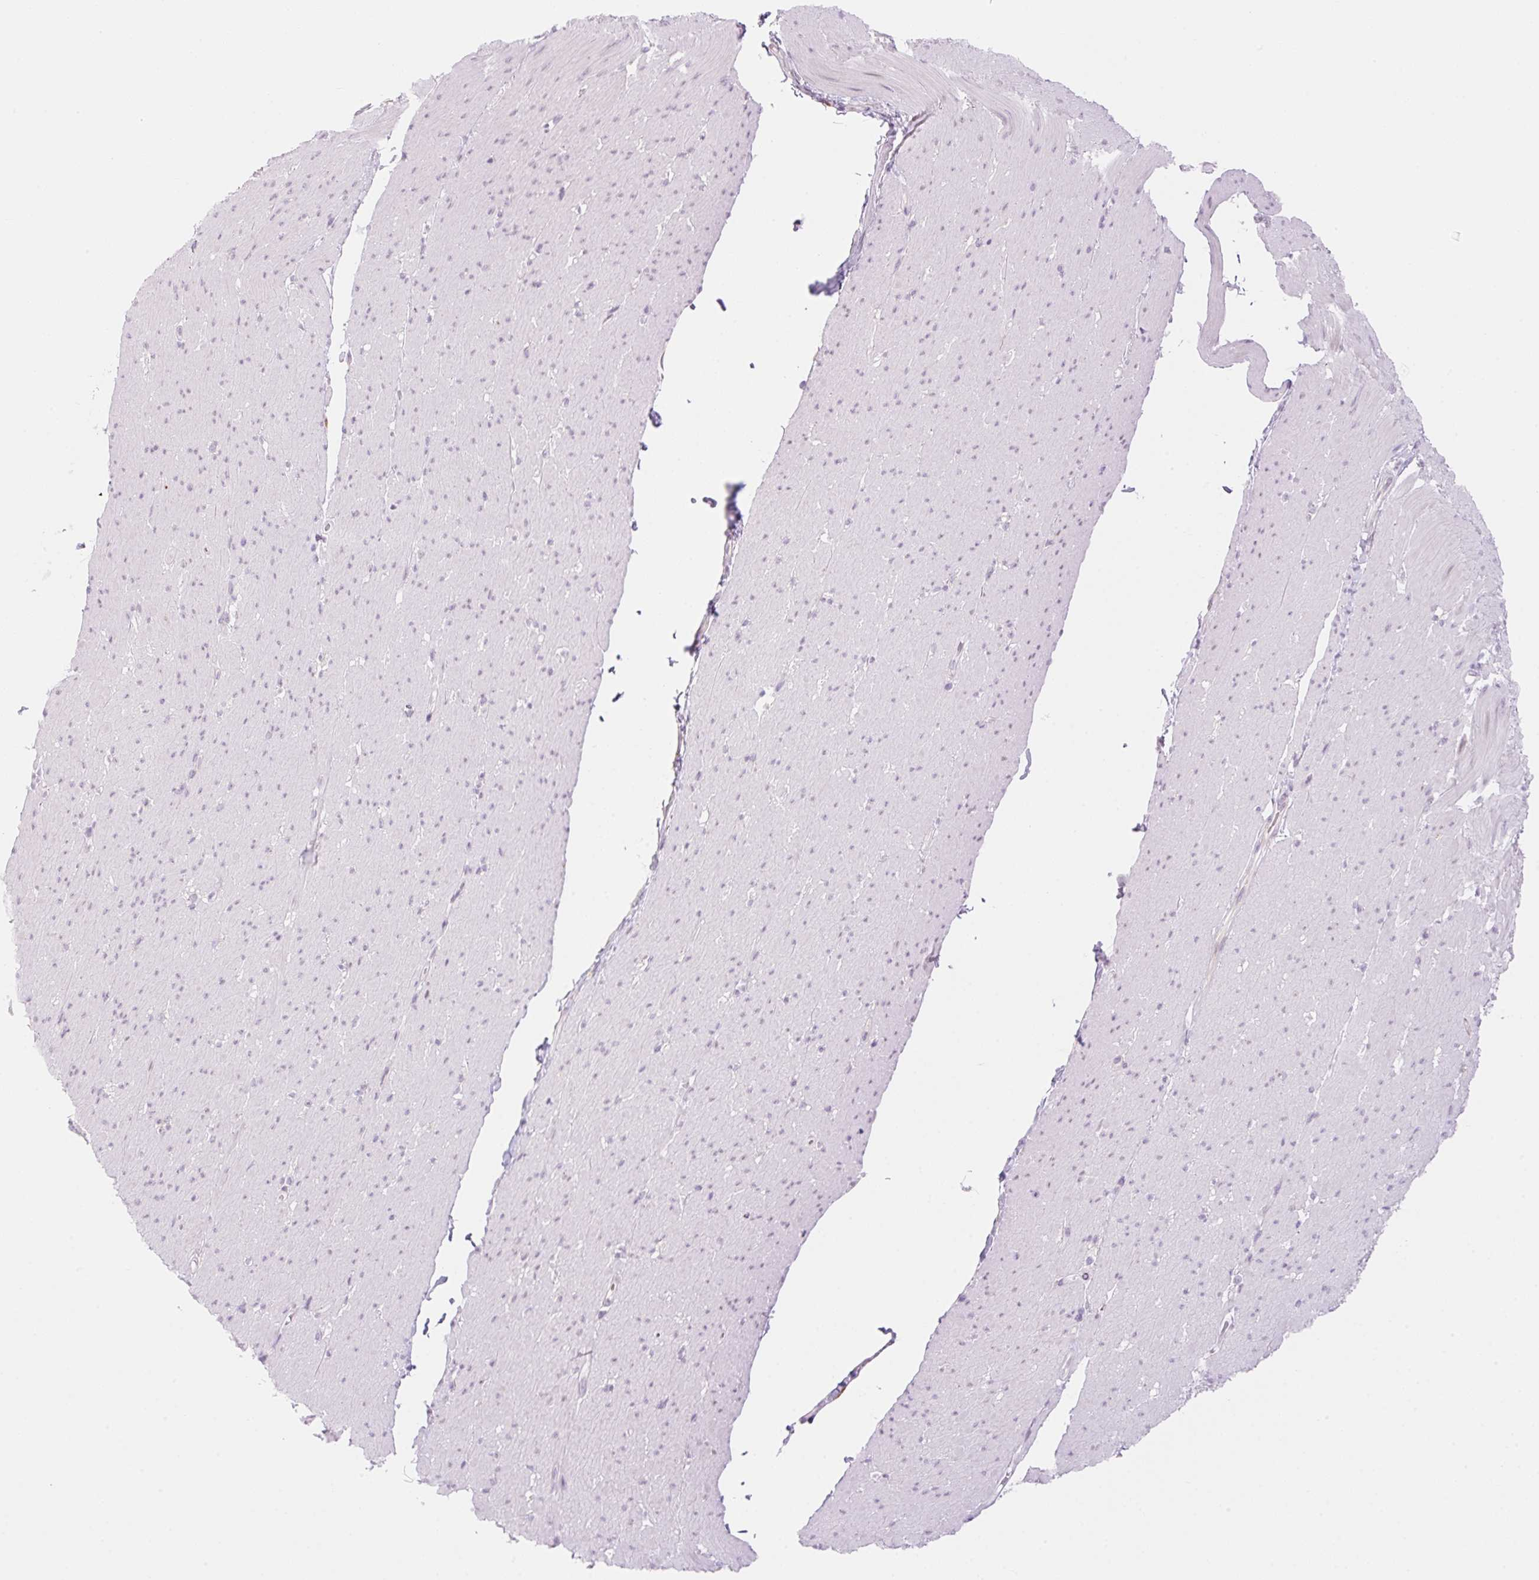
{"staining": {"intensity": "negative", "quantity": "none", "location": "none"}, "tissue": "smooth muscle", "cell_type": "Smooth muscle cells", "image_type": "normal", "snomed": [{"axis": "morphology", "description": "Normal tissue, NOS"}, {"axis": "topography", "description": "Smooth muscle"}, {"axis": "topography", "description": "Rectum"}], "caption": "Smooth muscle stained for a protein using IHC reveals no expression smooth muscle cells.", "gene": "SPRYD4", "patient": {"sex": "male", "age": 53}}